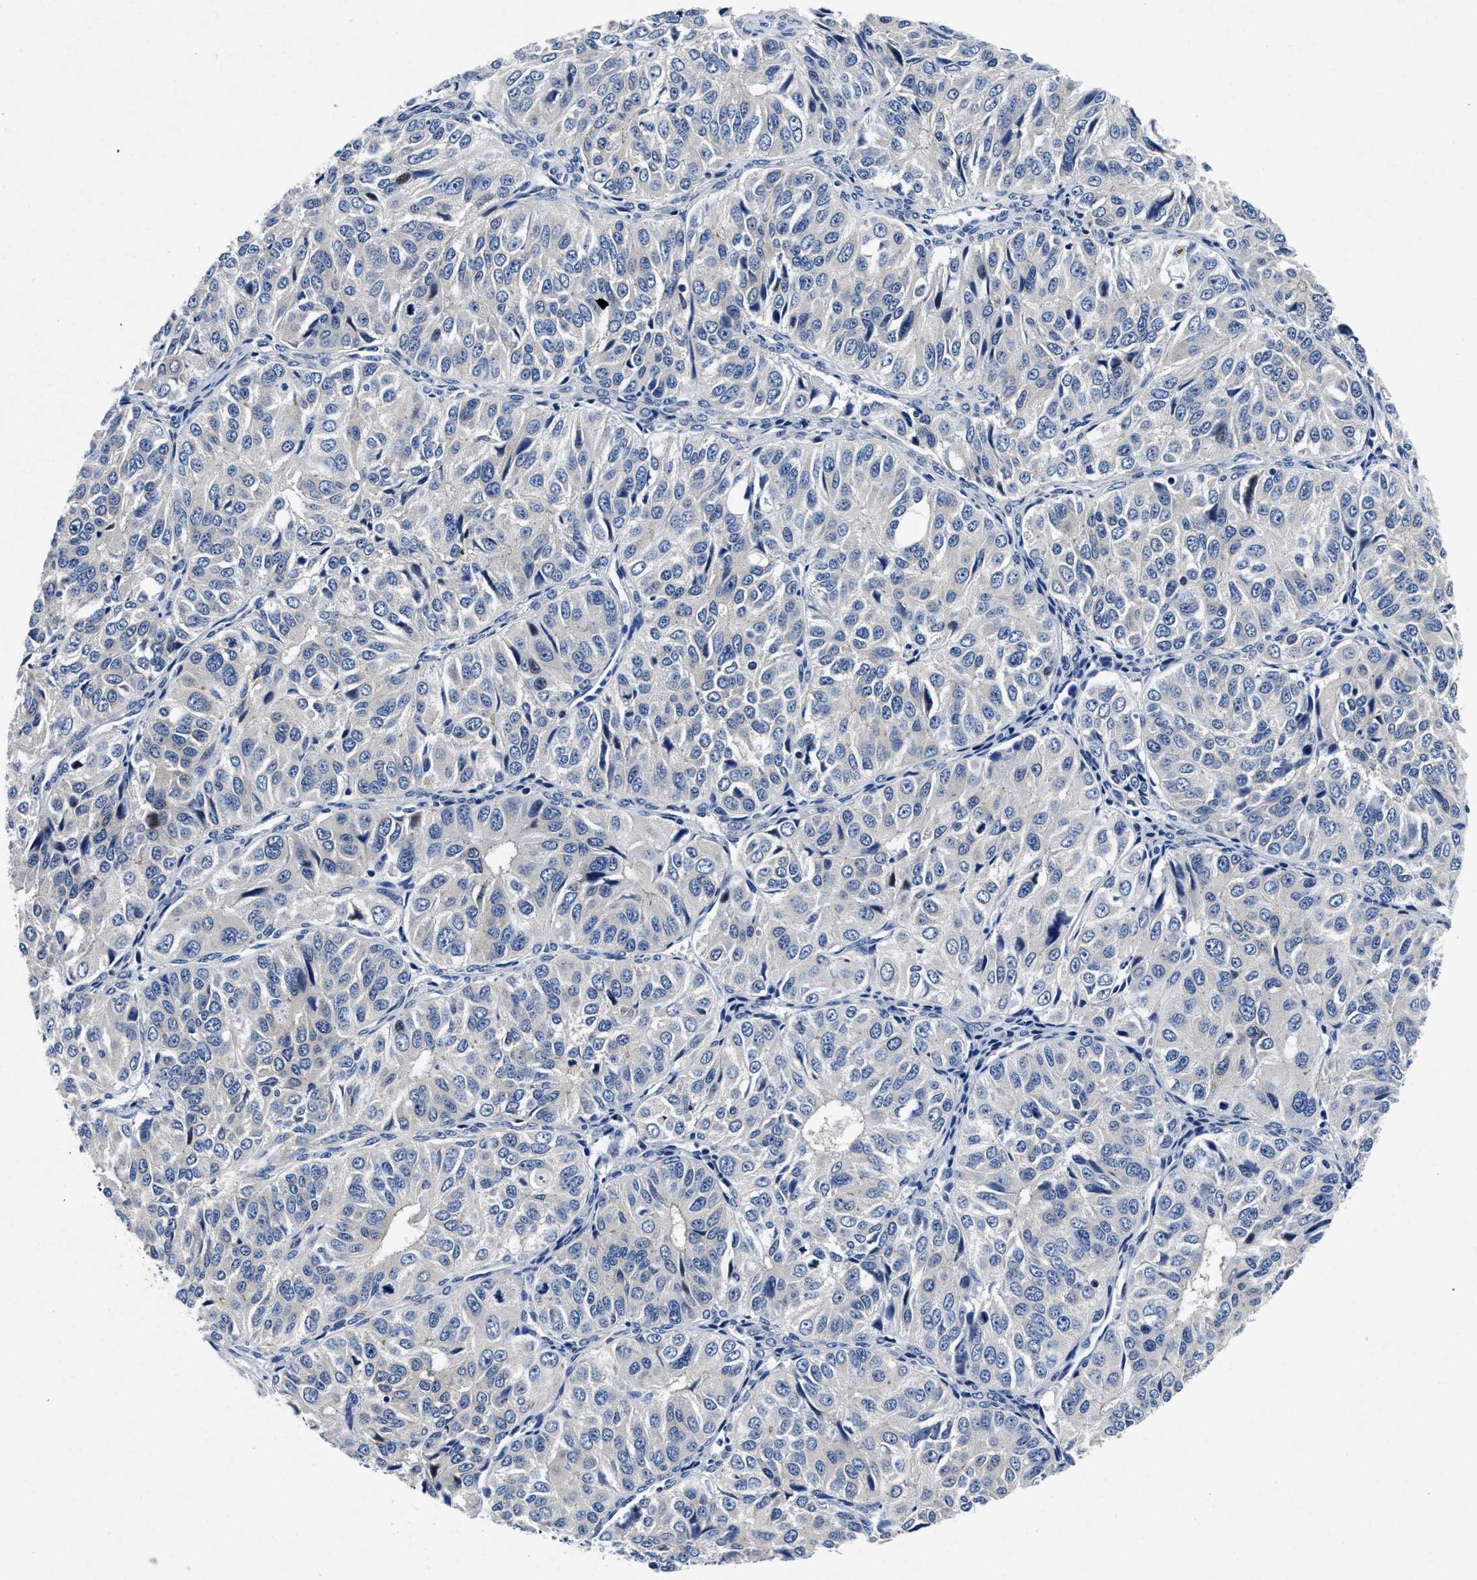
{"staining": {"intensity": "negative", "quantity": "none", "location": "none"}, "tissue": "ovarian cancer", "cell_type": "Tumor cells", "image_type": "cancer", "snomed": [{"axis": "morphology", "description": "Carcinoma, endometroid"}, {"axis": "topography", "description": "Ovary"}], "caption": "IHC photomicrograph of endometroid carcinoma (ovarian) stained for a protein (brown), which displays no expression in tumor cells.", "gene": "LAD1", "patient": {"sex": "female", "age": 51}}